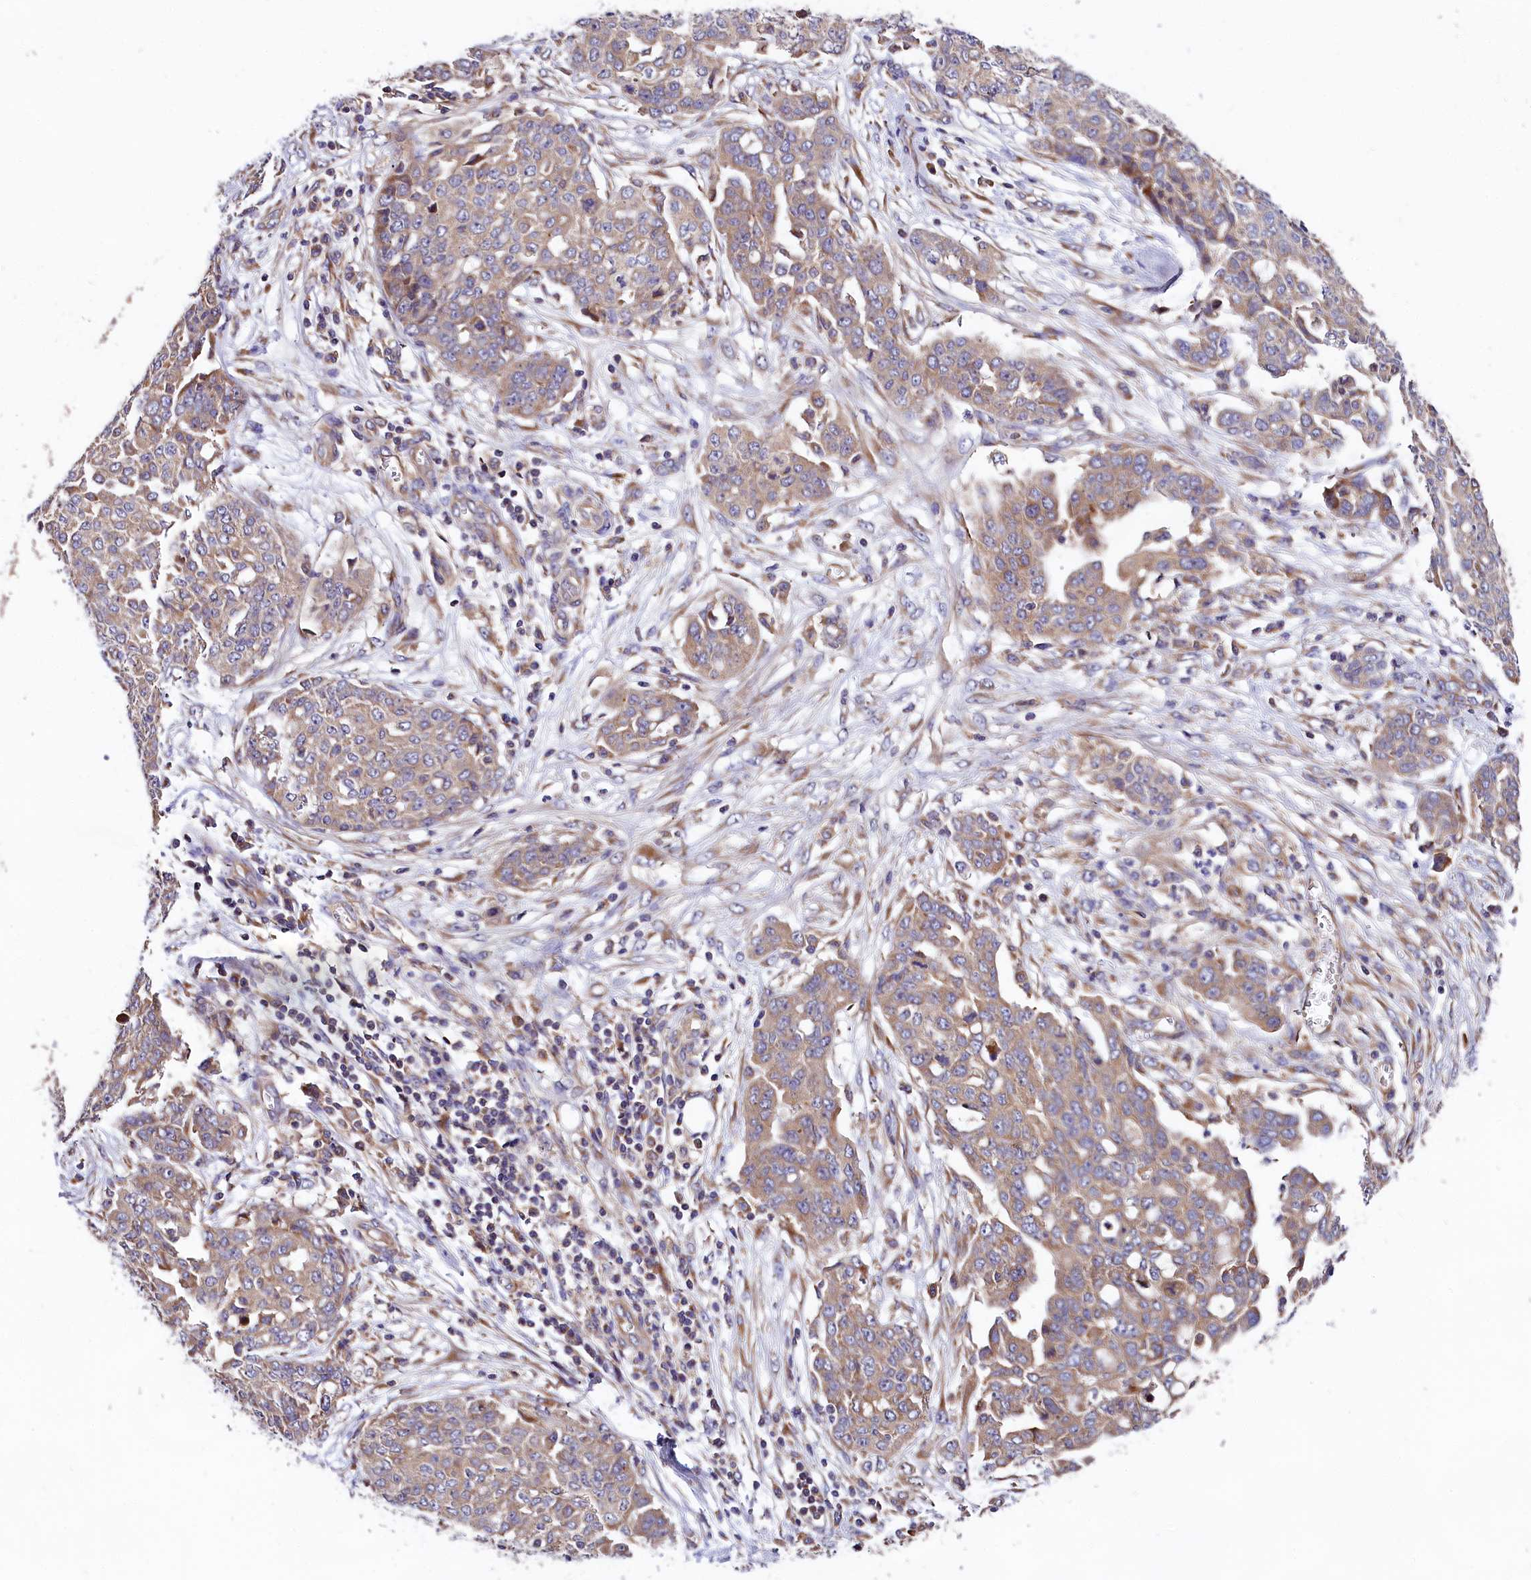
{"staining": {"intensity": "weak", "quantity": "25%-75%", "location": "cytoplasmic/membranous"}, "tissue": "ovarian cancer", "cell_type": "Tumor cells", "image_type": "cancer", "snomed": [{"axis": "morphology", "description": "Cystadenocarcinoma, serous, NOS"}, {"axis": "topography", "description": "Soft tissue"}, {"axis": "topography", "description": "Ovary"}], "caption": "Ovarian cancer stained with immunohistochemistry (IHC) displays weak cytoplasmic/membranous expression in approximately 25%-75% of tumor cells.", "gene": "SPG11", "patient": {"sex": "female", "age": 57}}